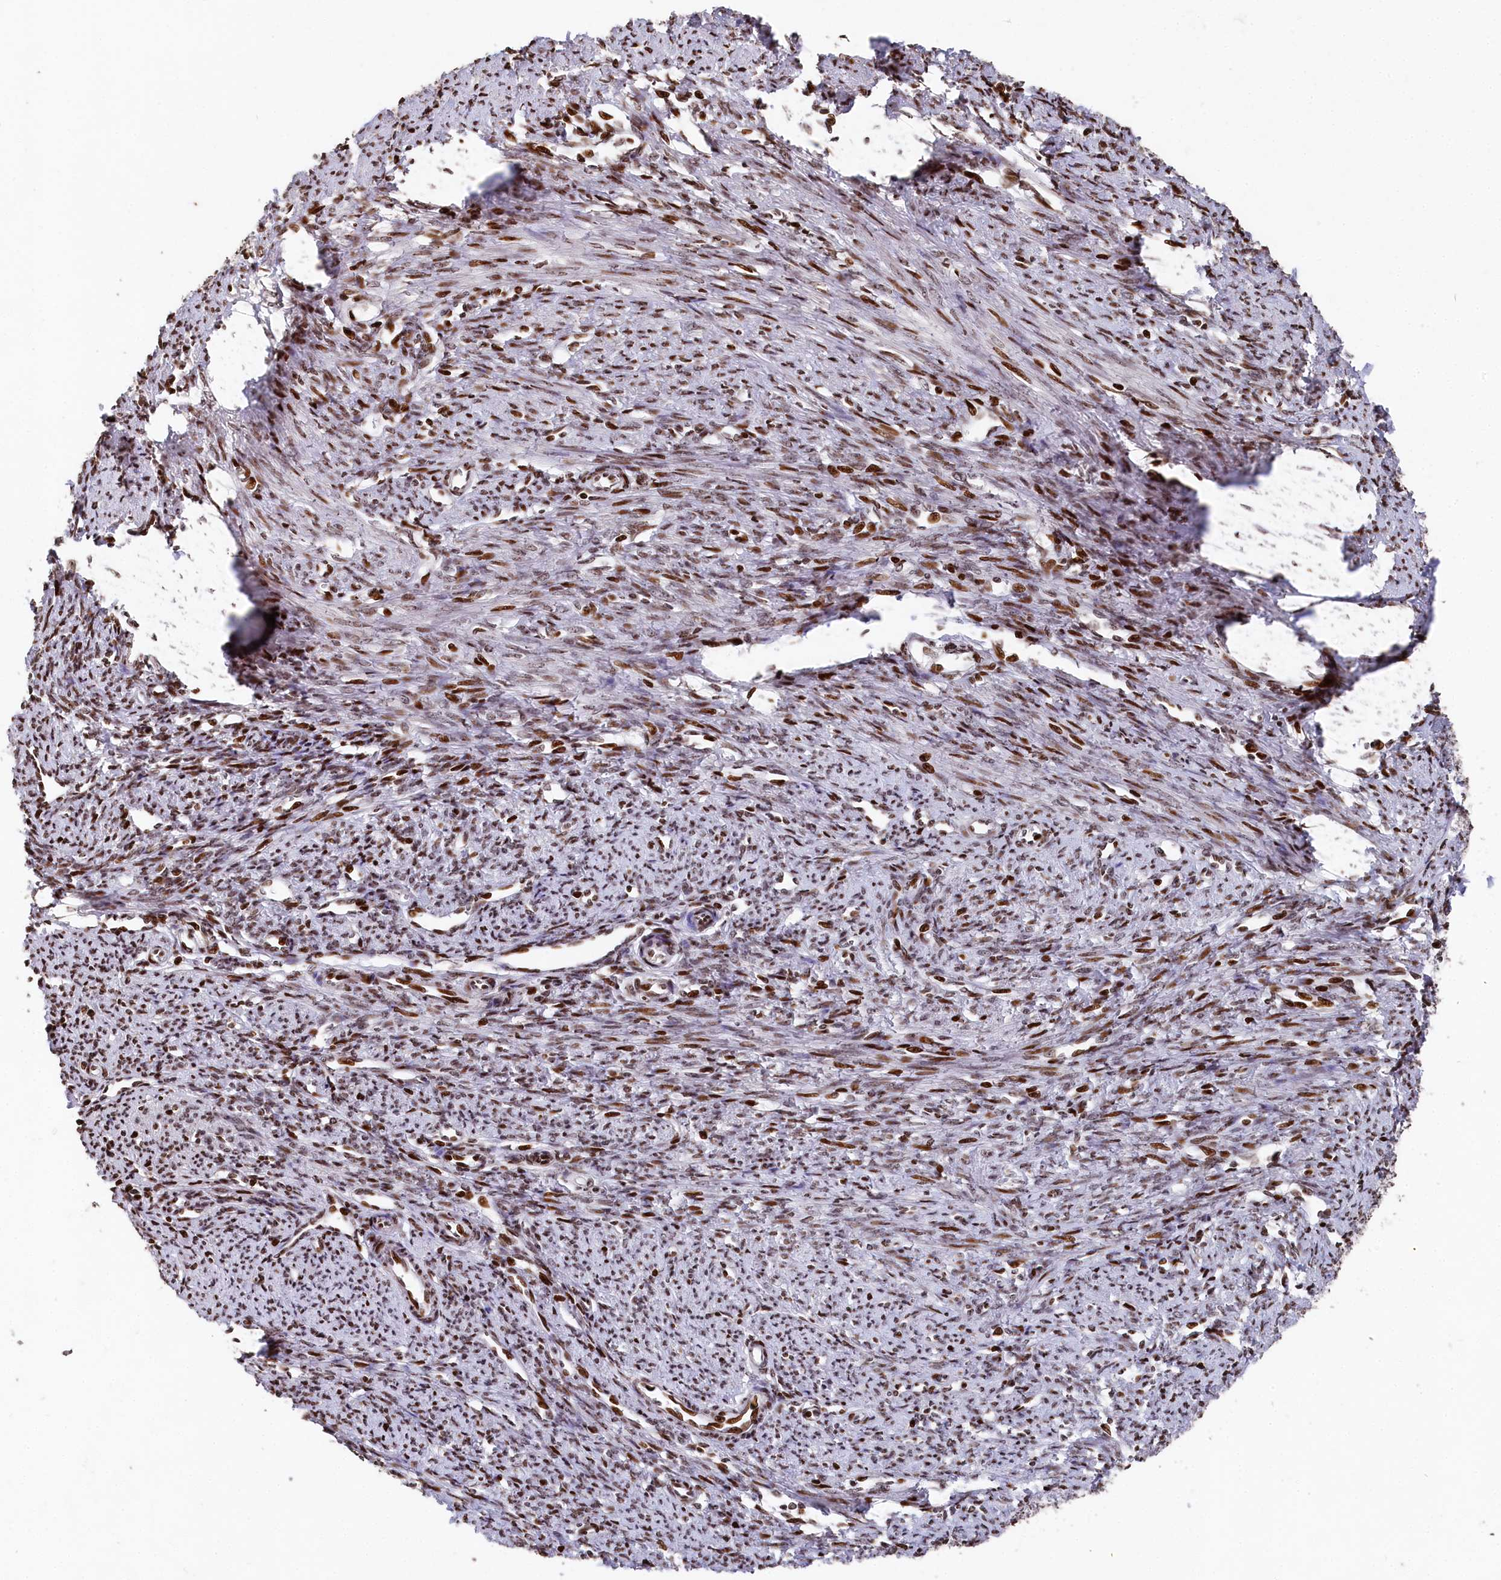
{"staining": {"intensity": "strong", "quantity": "25%-75%", "location": "nuclear"}, "tissue": "smooth muscle", "cell_type": "Smooth muscle cells", "image_type": "normal", "snomed": [{"axis": "morphology", "description": "Normal tissue, NOS"}, {"axis": "topography", "description": "Smooth muscle"}, {"axis": "topography", "description": "Uterus"}], "caption": "Protein expression analysis of benign human smooth muscle reveals strong nuclear staining in approximately 25%-75% of smooth muscle cells. Using DAB (brown) and hematoxylin (blue) stains, captured at high magnification using brightfield microscopy.", "gene": "MCF2L2", "patient": {"sex": "female", "age": 59}}